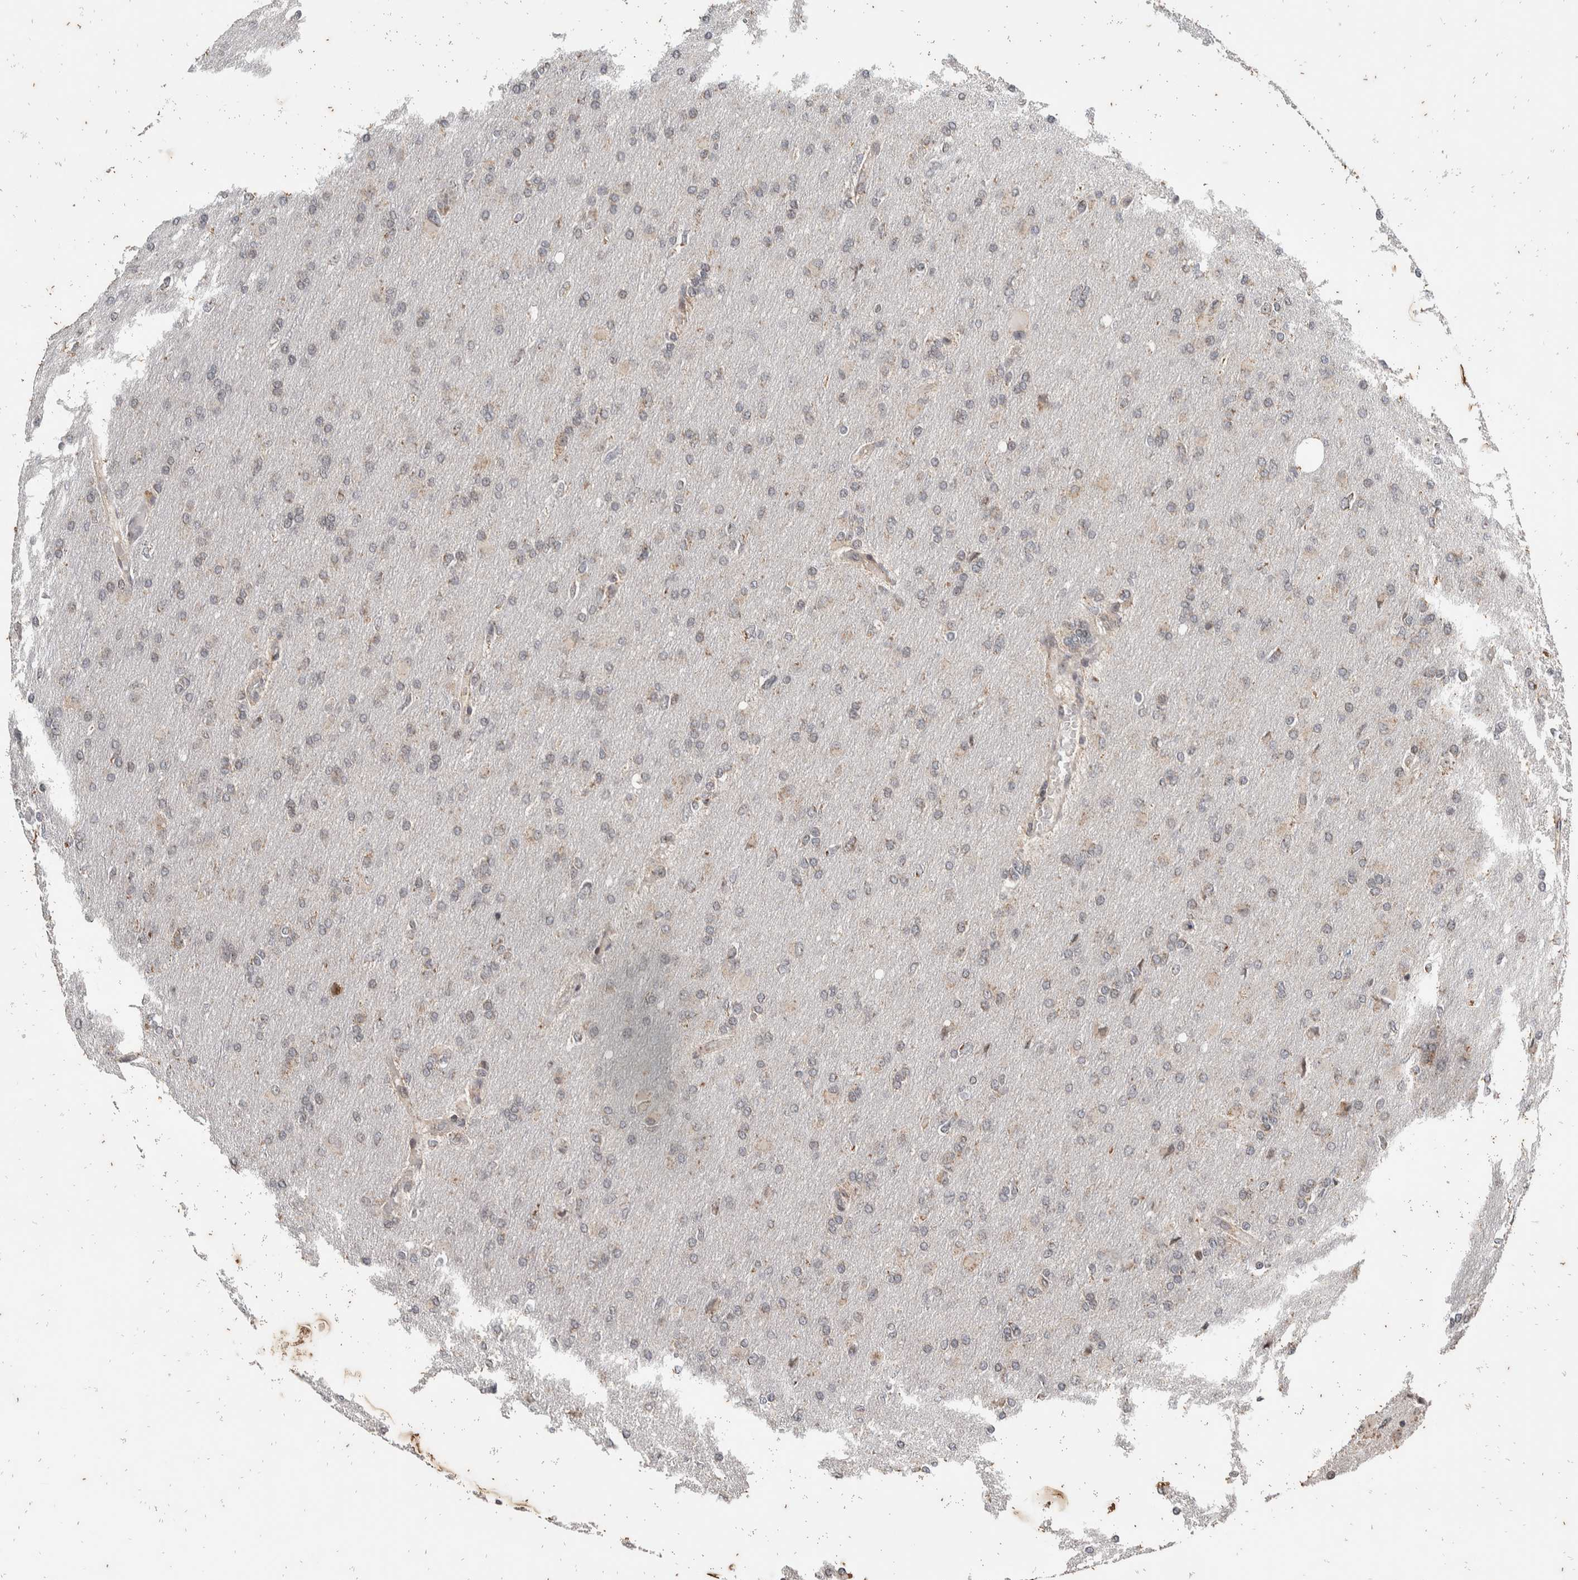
{"staining": {"intensity": "weak", "quantity": "<25%", "location": "cytoplasmic/membranous"}, "tissue": "glioma", "cell_type": "Tumor cells", "image_type": "cancer", "snomed": [{"axis": "morphology", "description": "Glioma, malignant, High grade"}, {"axis": "topography", "description": "Cerebral cortex"}], "caption": "An image of human glioma is negative for staining in tumor cells.", "gene": "ATXN7L1", "patient": {"sex": "female", "age": 36}}